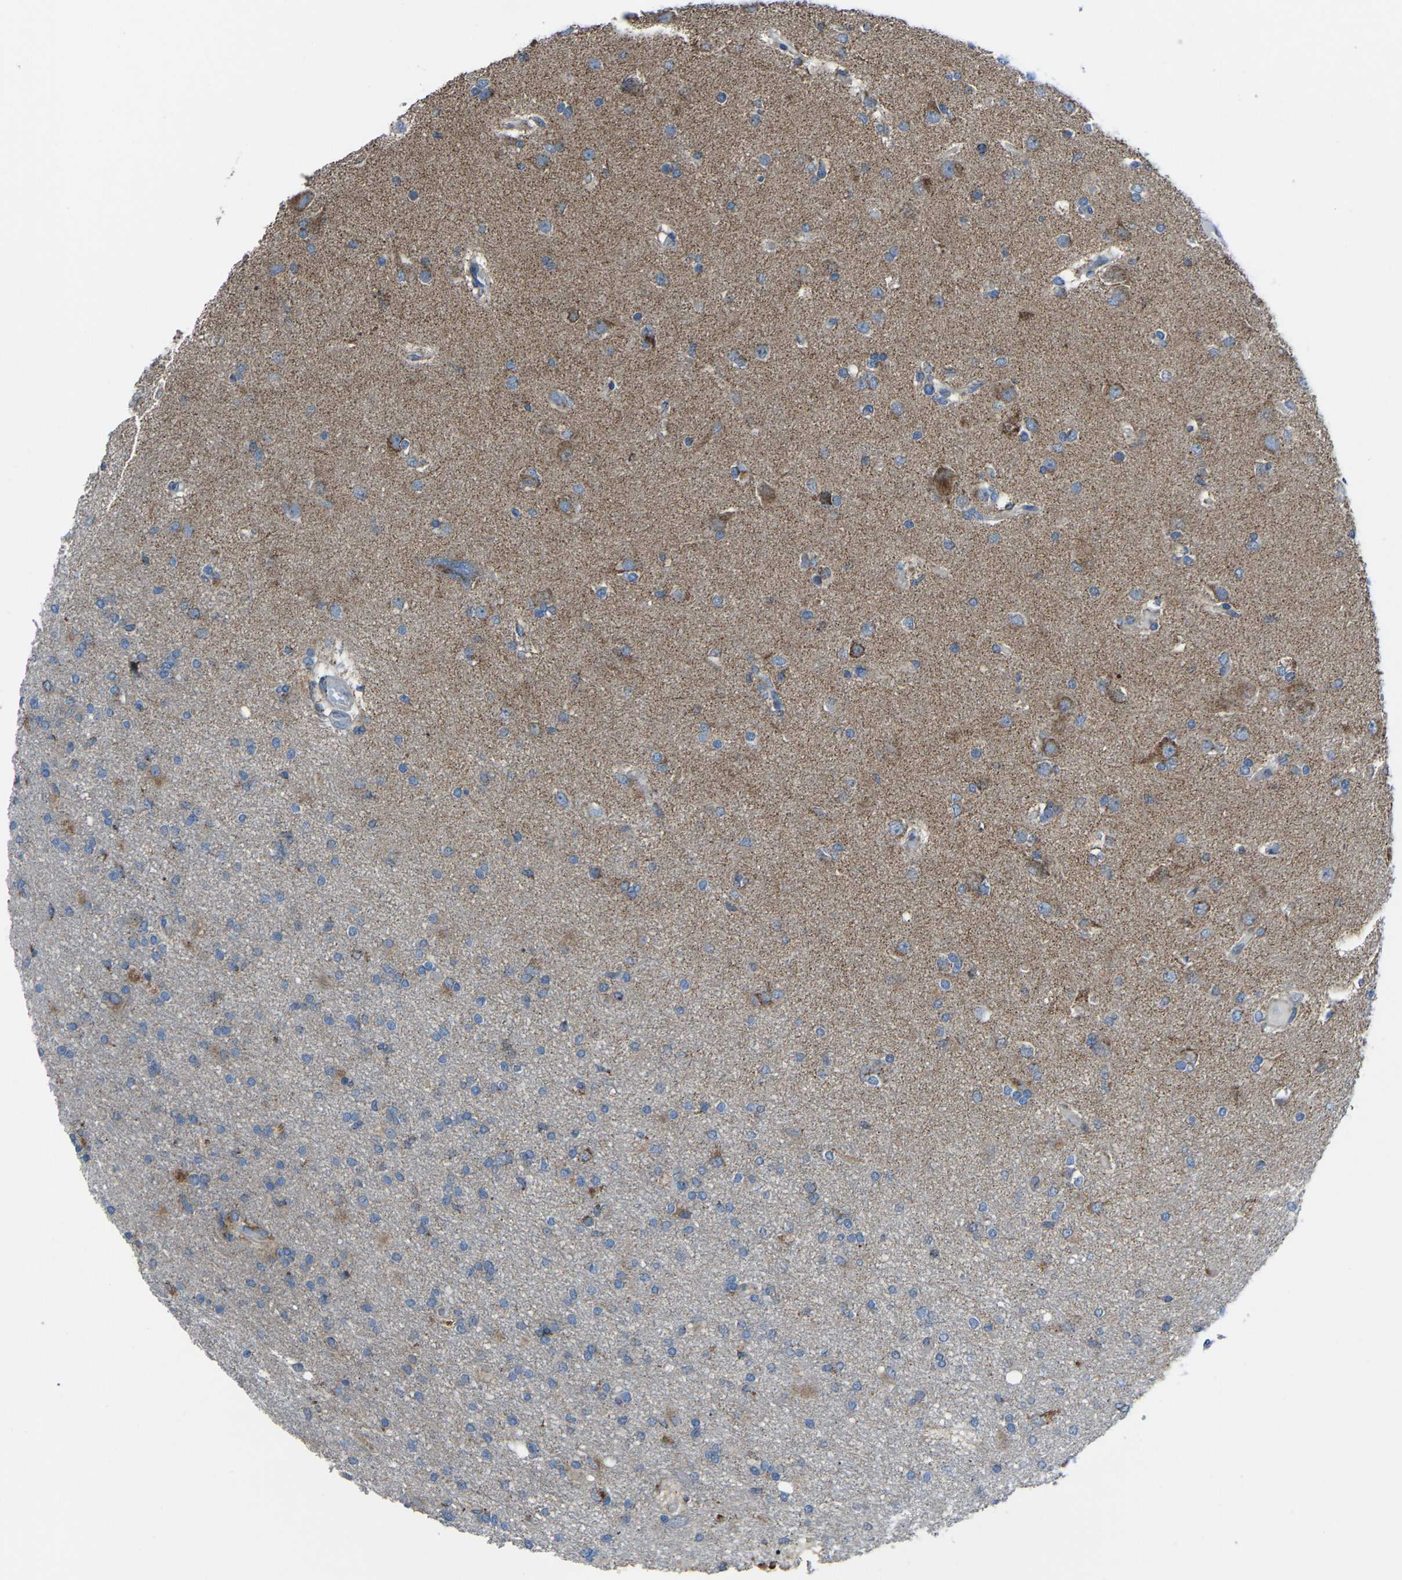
{"staining": {"intensity": "moderate", "quantity": "<25%", "location": "cytoplasmic/membranous"}, "tissue": "glioma", "cell_type": "Tumor cells", "image_type": "cancer", "snomed": [{"axis": "morphology", "description": "Glioma, malignant, High grade"}, {"axis": "topography", "description": "Brain"}], "caption": "Tumor cells exhibit low levels of moderate cytoplasmic/membranous staining in approximately <25% of cells in malignant glioma (high-grade).", "gene": "CANT1", "patient": {"sex": "female", "age": 59}}